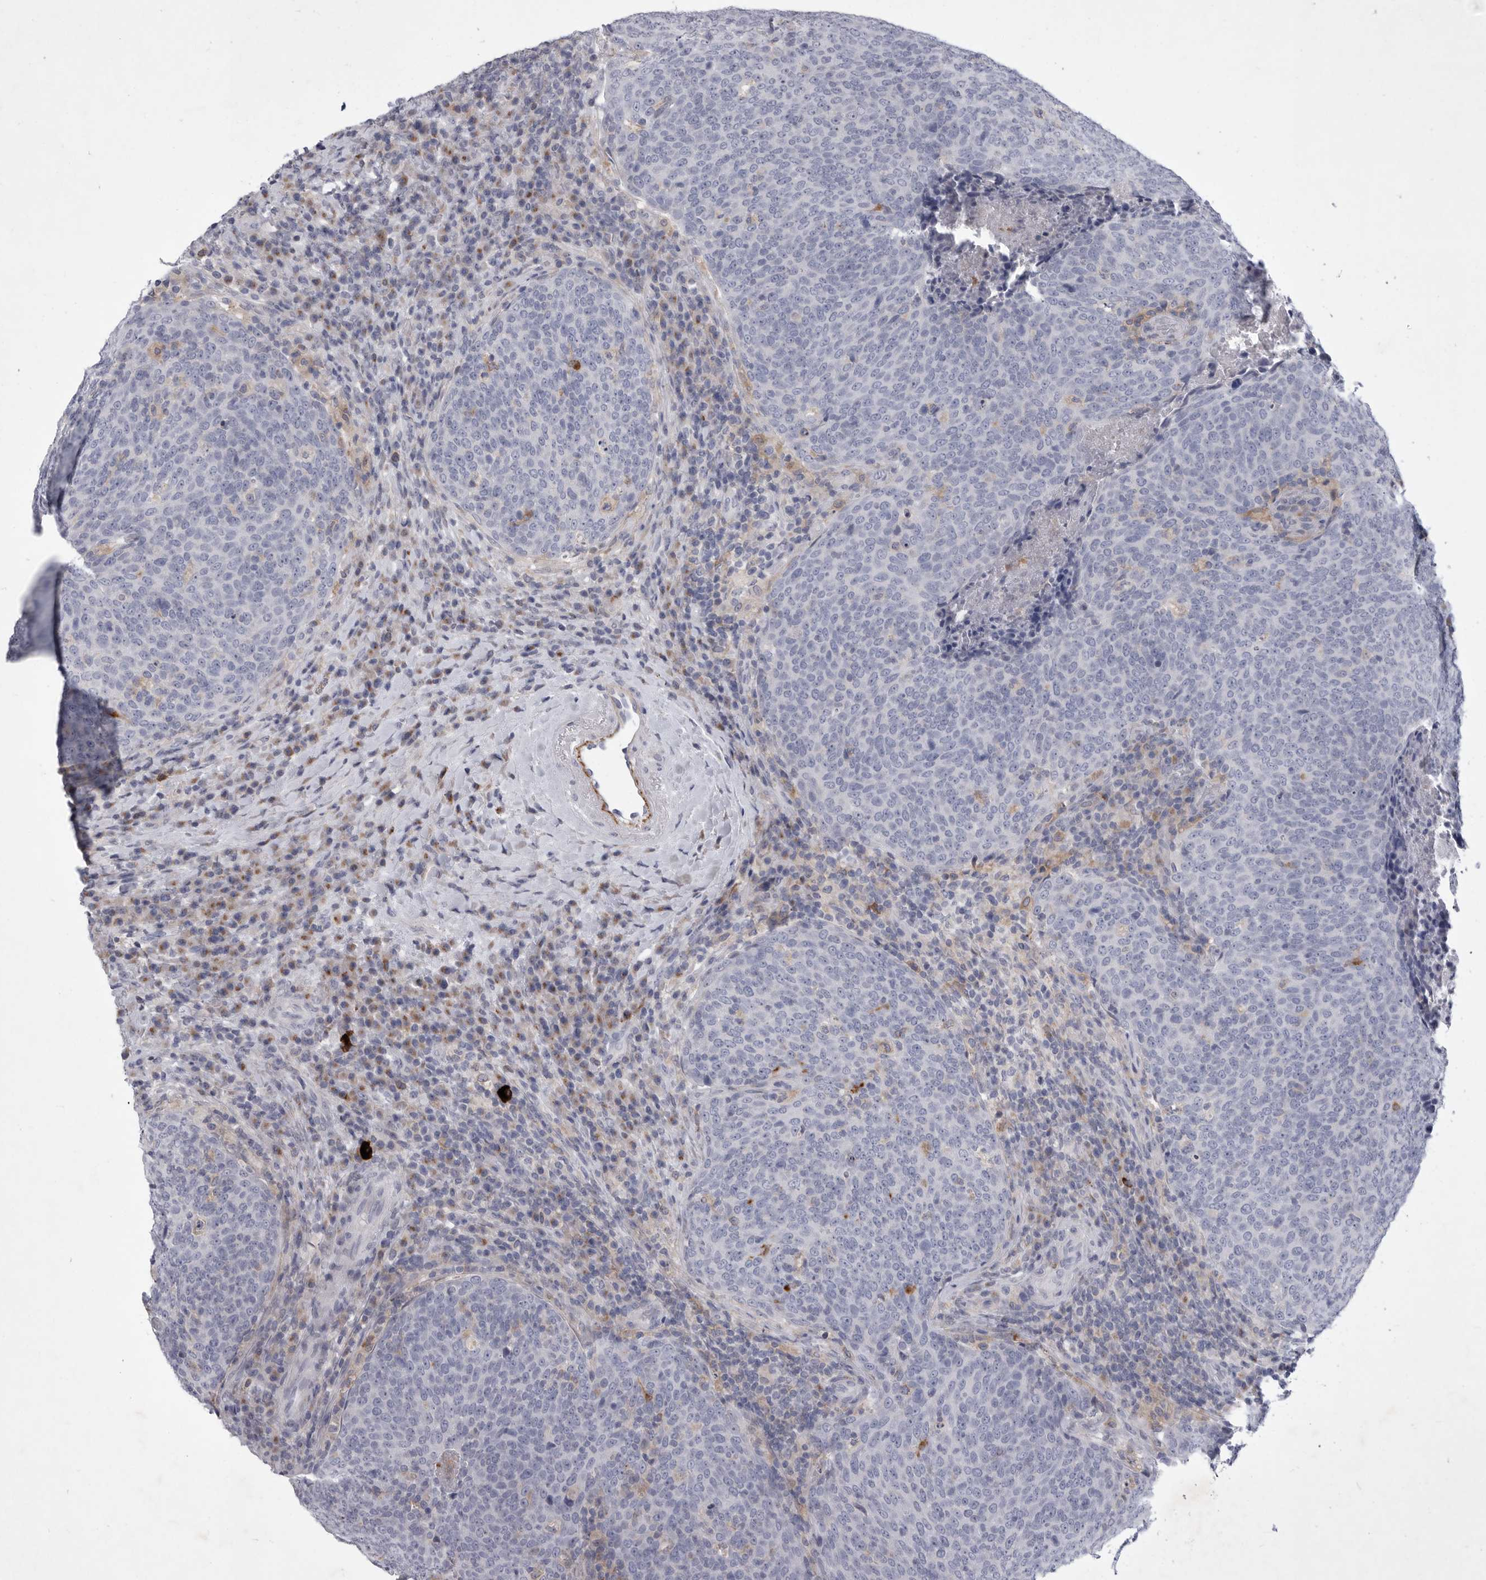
{"staining": {"intensity": "negative", "quantity": "none", "location": "none"}, "tissue": "head and neck cancer", "cell_type": "Tumor cells", "image_type": "cancer", "snomed": [{"axis": "morphology", "description": "Squamous cell carcinoma, NOS"}, {"axis": "morphology", "description": "Squamous cell carcinoma, metastatic, NOS"}, {"axis": "topography", "description": "Lymph node"}, {"axis": "topography", "description": "Head-Neck"}], "caption": "Human head and neck metastatic squamous cell carcinoma stained for a protein using immunohistochemistry demonstrates no staining in tumor cells.", "gene": "SIGLEC10", "patient": {"sex": "male", "age": 62}}